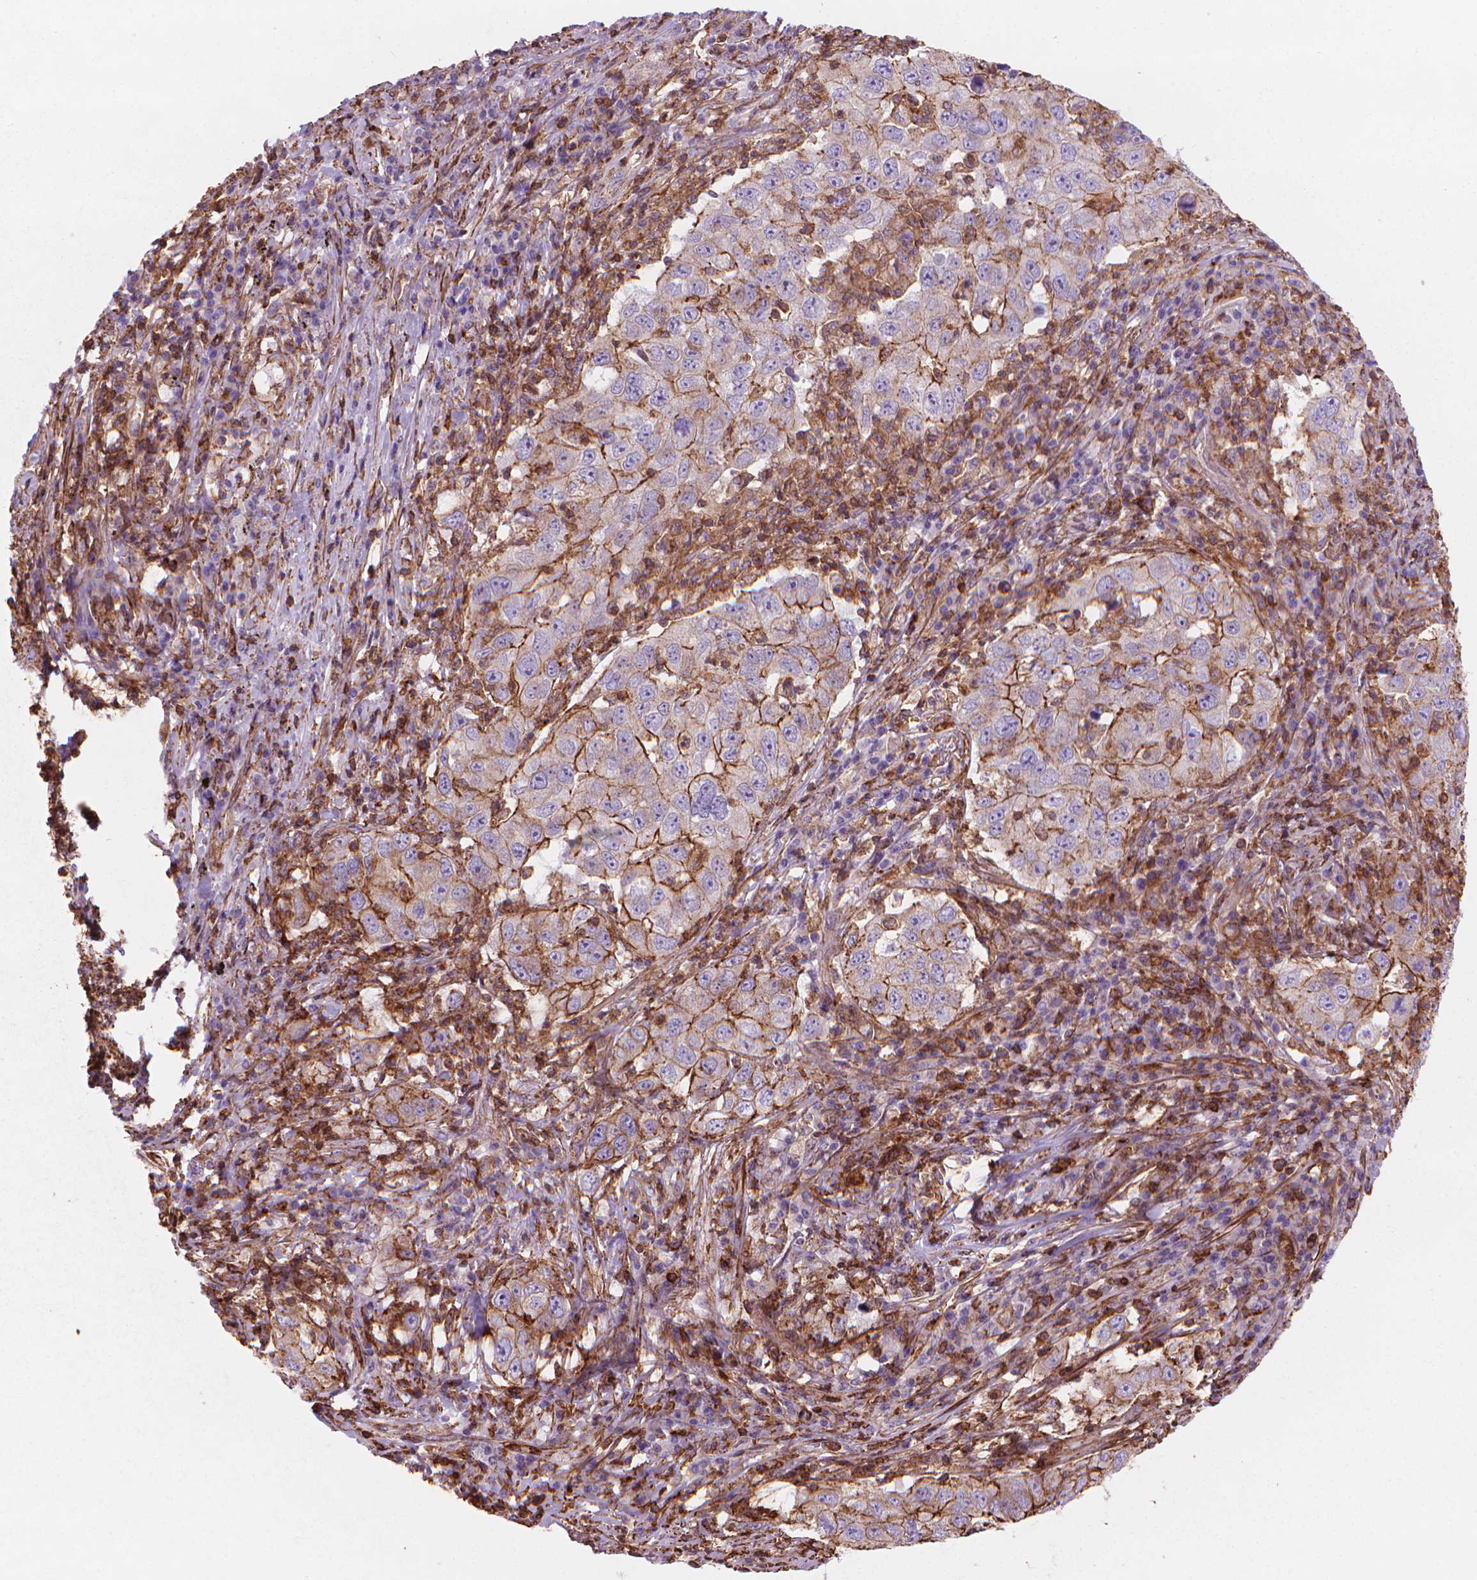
{"staining": {"intensity": "moderate", "quantity": "<25%", "location": "cytoplasmic/membranous"}, "tissue": "lung cancer", "cell_type": "Tumor cells", "image_type": "cancer", "snomed": [{"axis": "morphology", "description": "Adenocarcinoma, NOS"}, {"axis": "topography", "description": "Lung"}], "caption": "Lung cancer (adenocarcinoma) tissue shows moderate cytoplasmic/membranous staining in approximately <25% of tumor cells", "gene": "PATJ", "patient": {"sex": "male", "age": 73}}